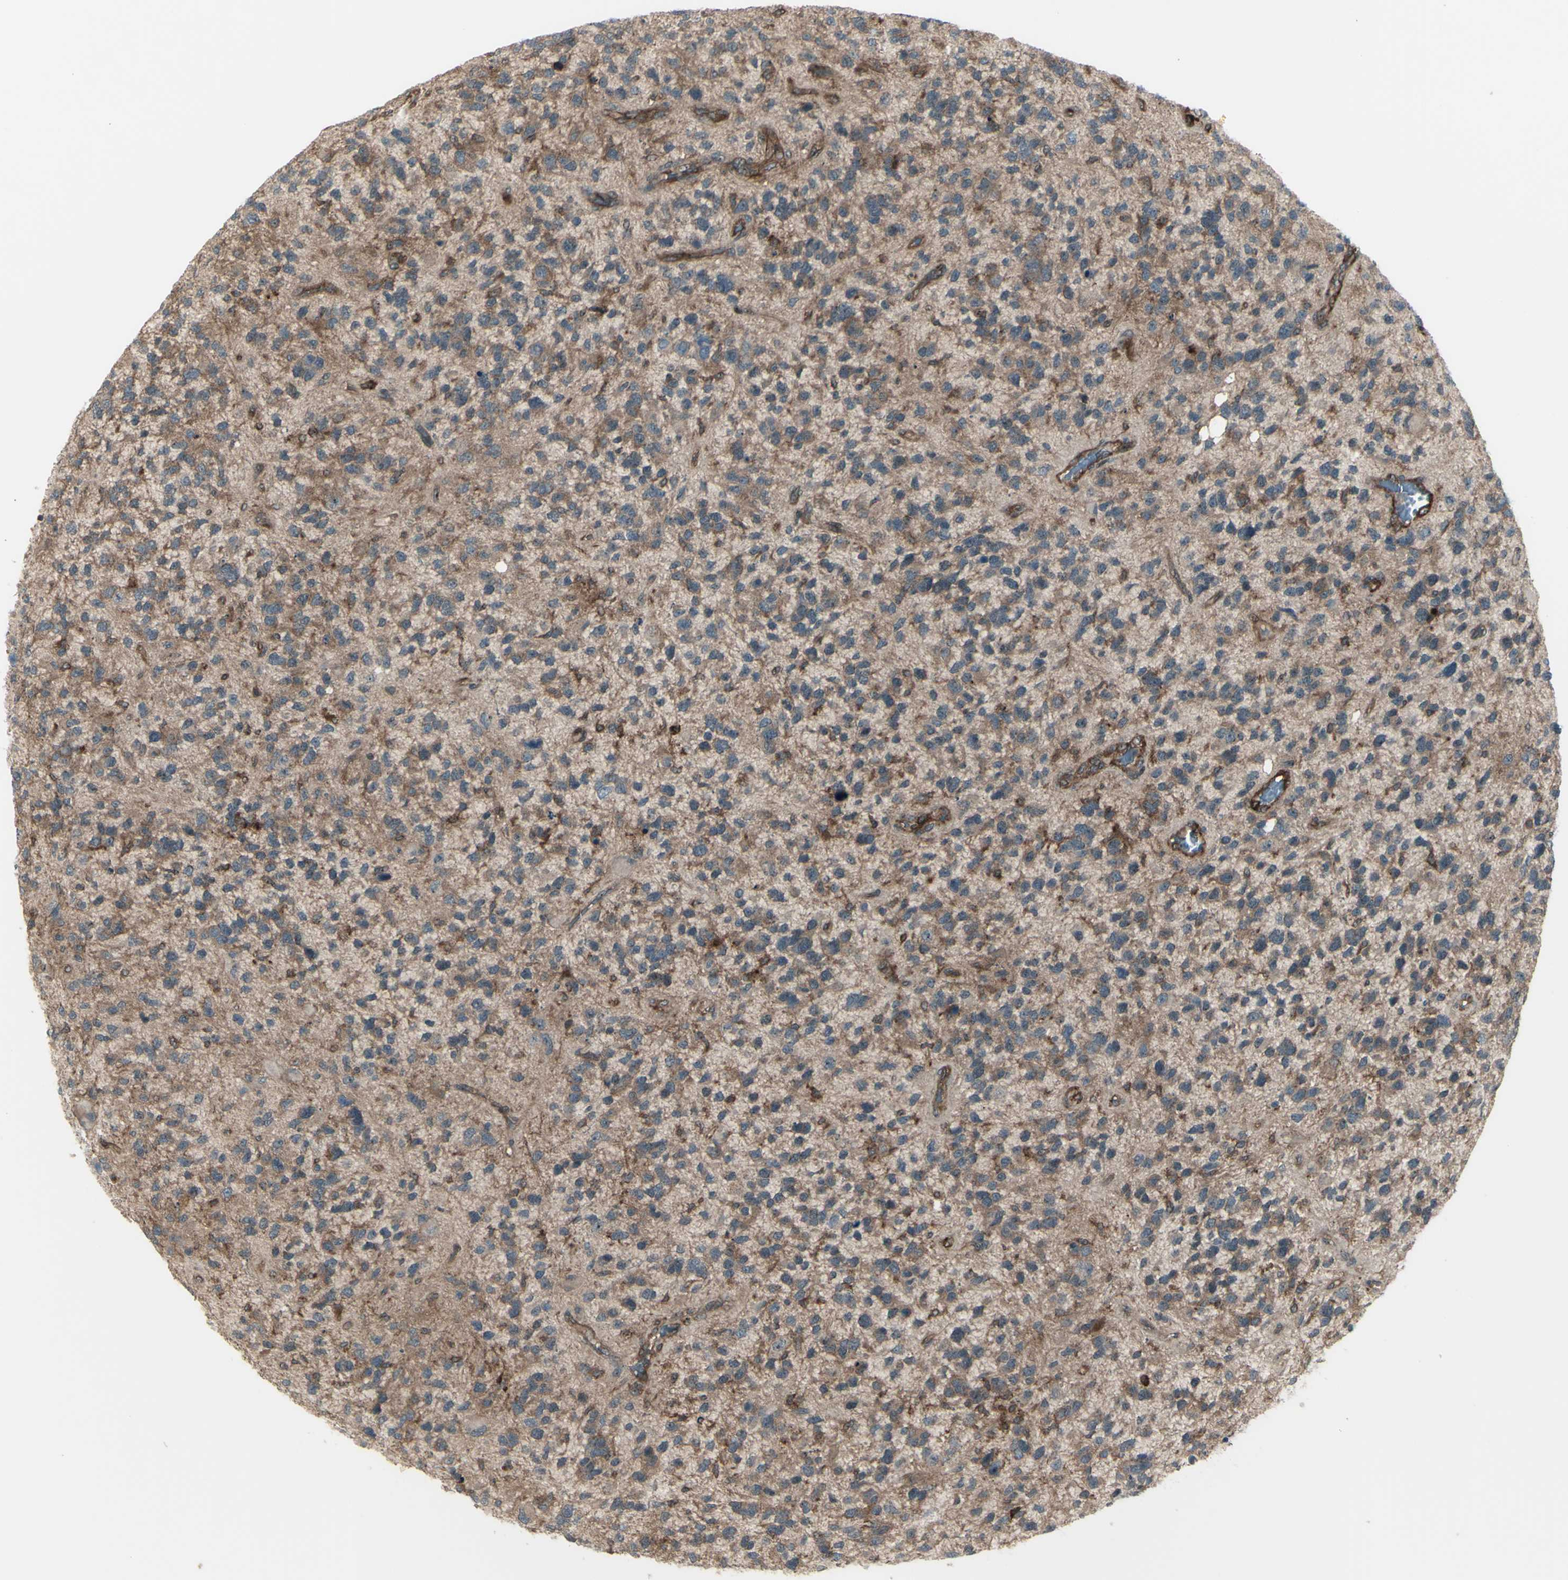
{"staining": {"intensity": "moderate", "quantity": ">75%", "location": "cytoplasmic/membranous"}, "tissue": "glioma", "cell_type": "Tumor cells", "image_type": "cancer", "snomed": [{"axis": "morphology", "description": "Glioma, malignant, High grade"}, {"axis": "topography", "description": "Brain"}], "caption": "Human malignant high-grade glioma stained for a protein (brown) shows moderate cytoplasmic/membranous positive staining in about >75% of tumor cells.", "gene": "FXYD5", "patient": {"sex": "female", "age": 58}}